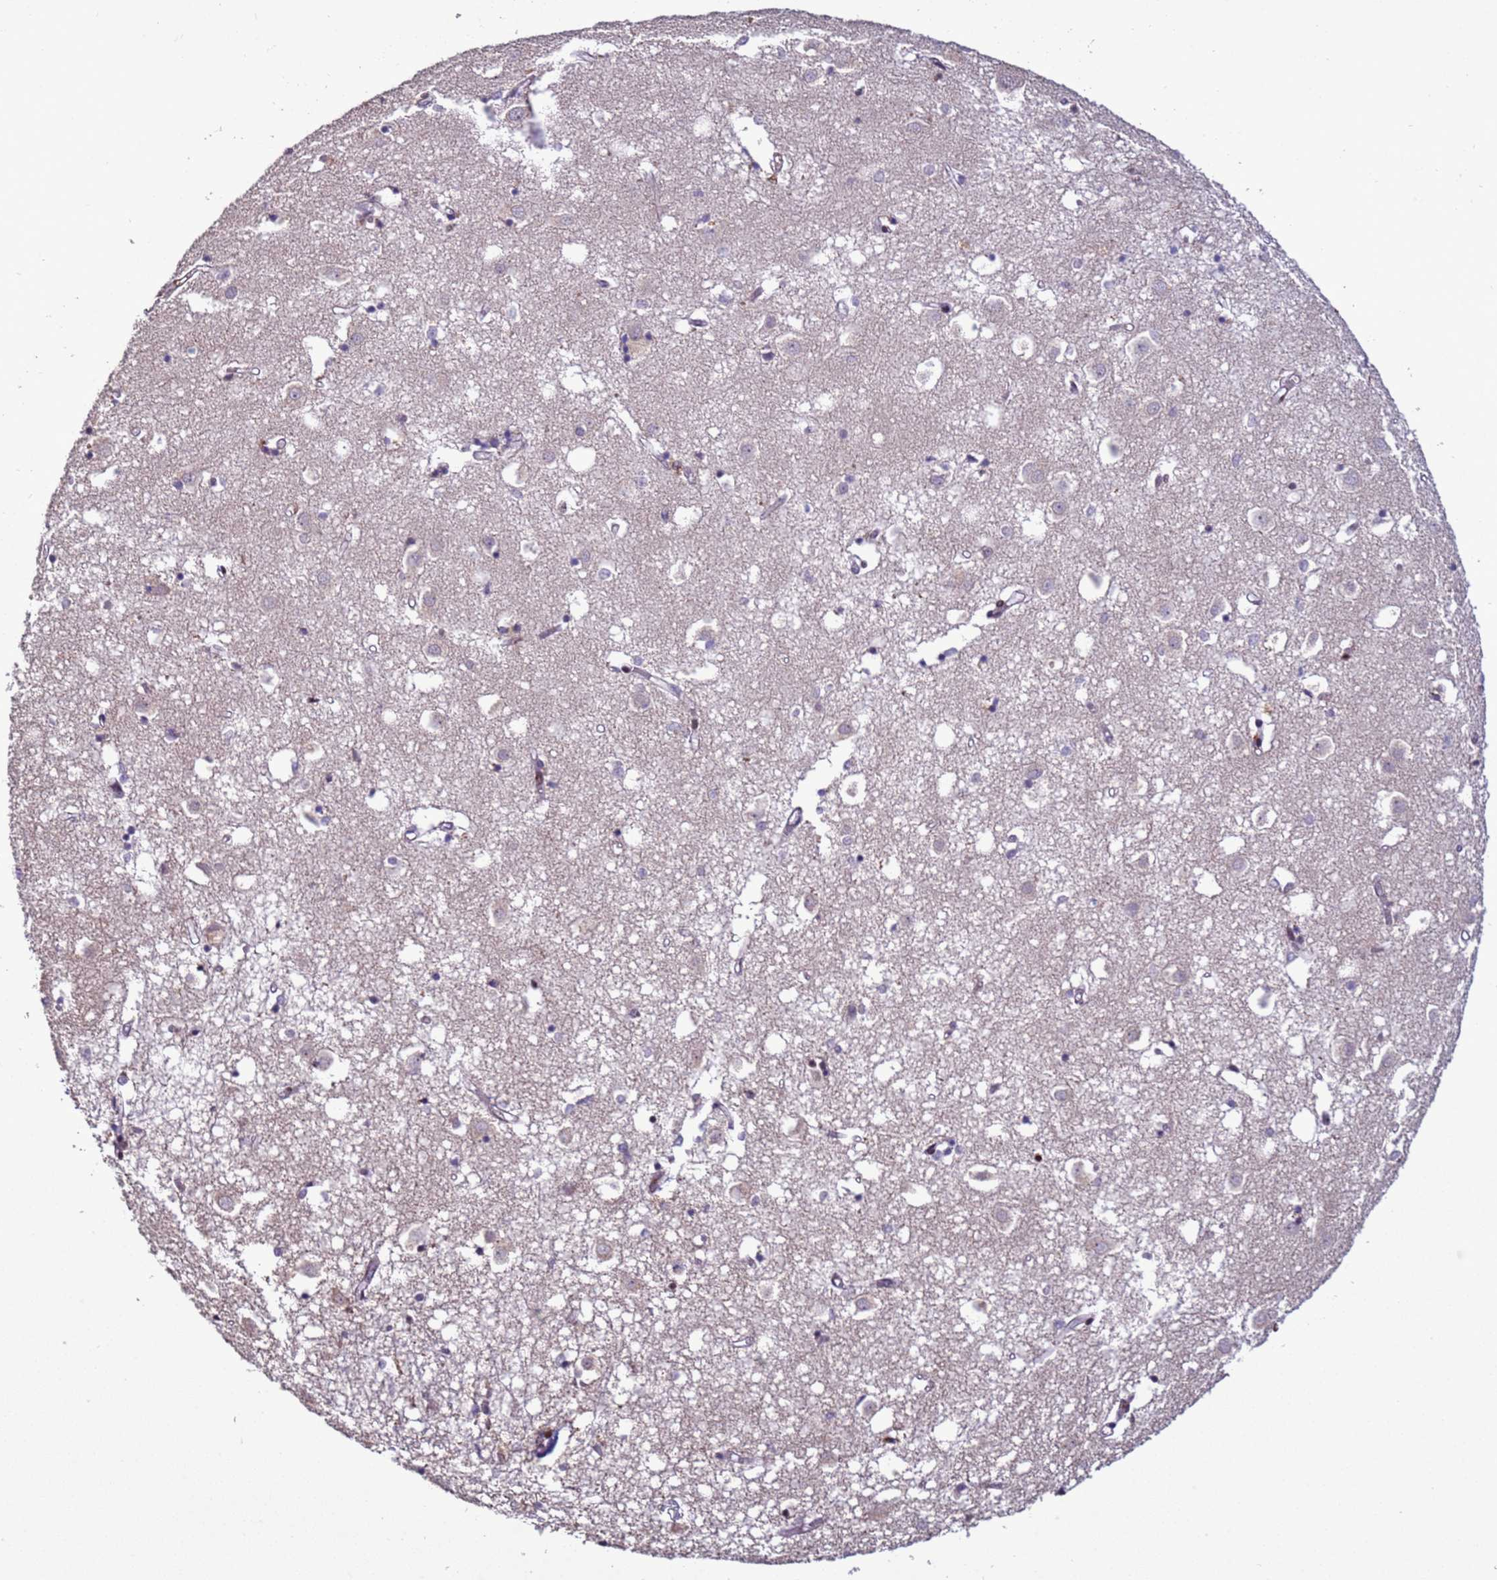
{"staining": {"intensity": "negative", "quantity": "none", "location": "none"}, "tissue": "caudate", "cell_type": "Glial cells", "image_type": "normal", "snomed": [{"axis": "morphology", "description": "Normal tissue, NOS"}, {"axis": "topography", "description": "Lateral ventricle wall"}], "caption": "IHC of benign human caudate displays no expression in glial cells.", "gene": "HGH1", "patient": {"sex": "male", "age": 70}}